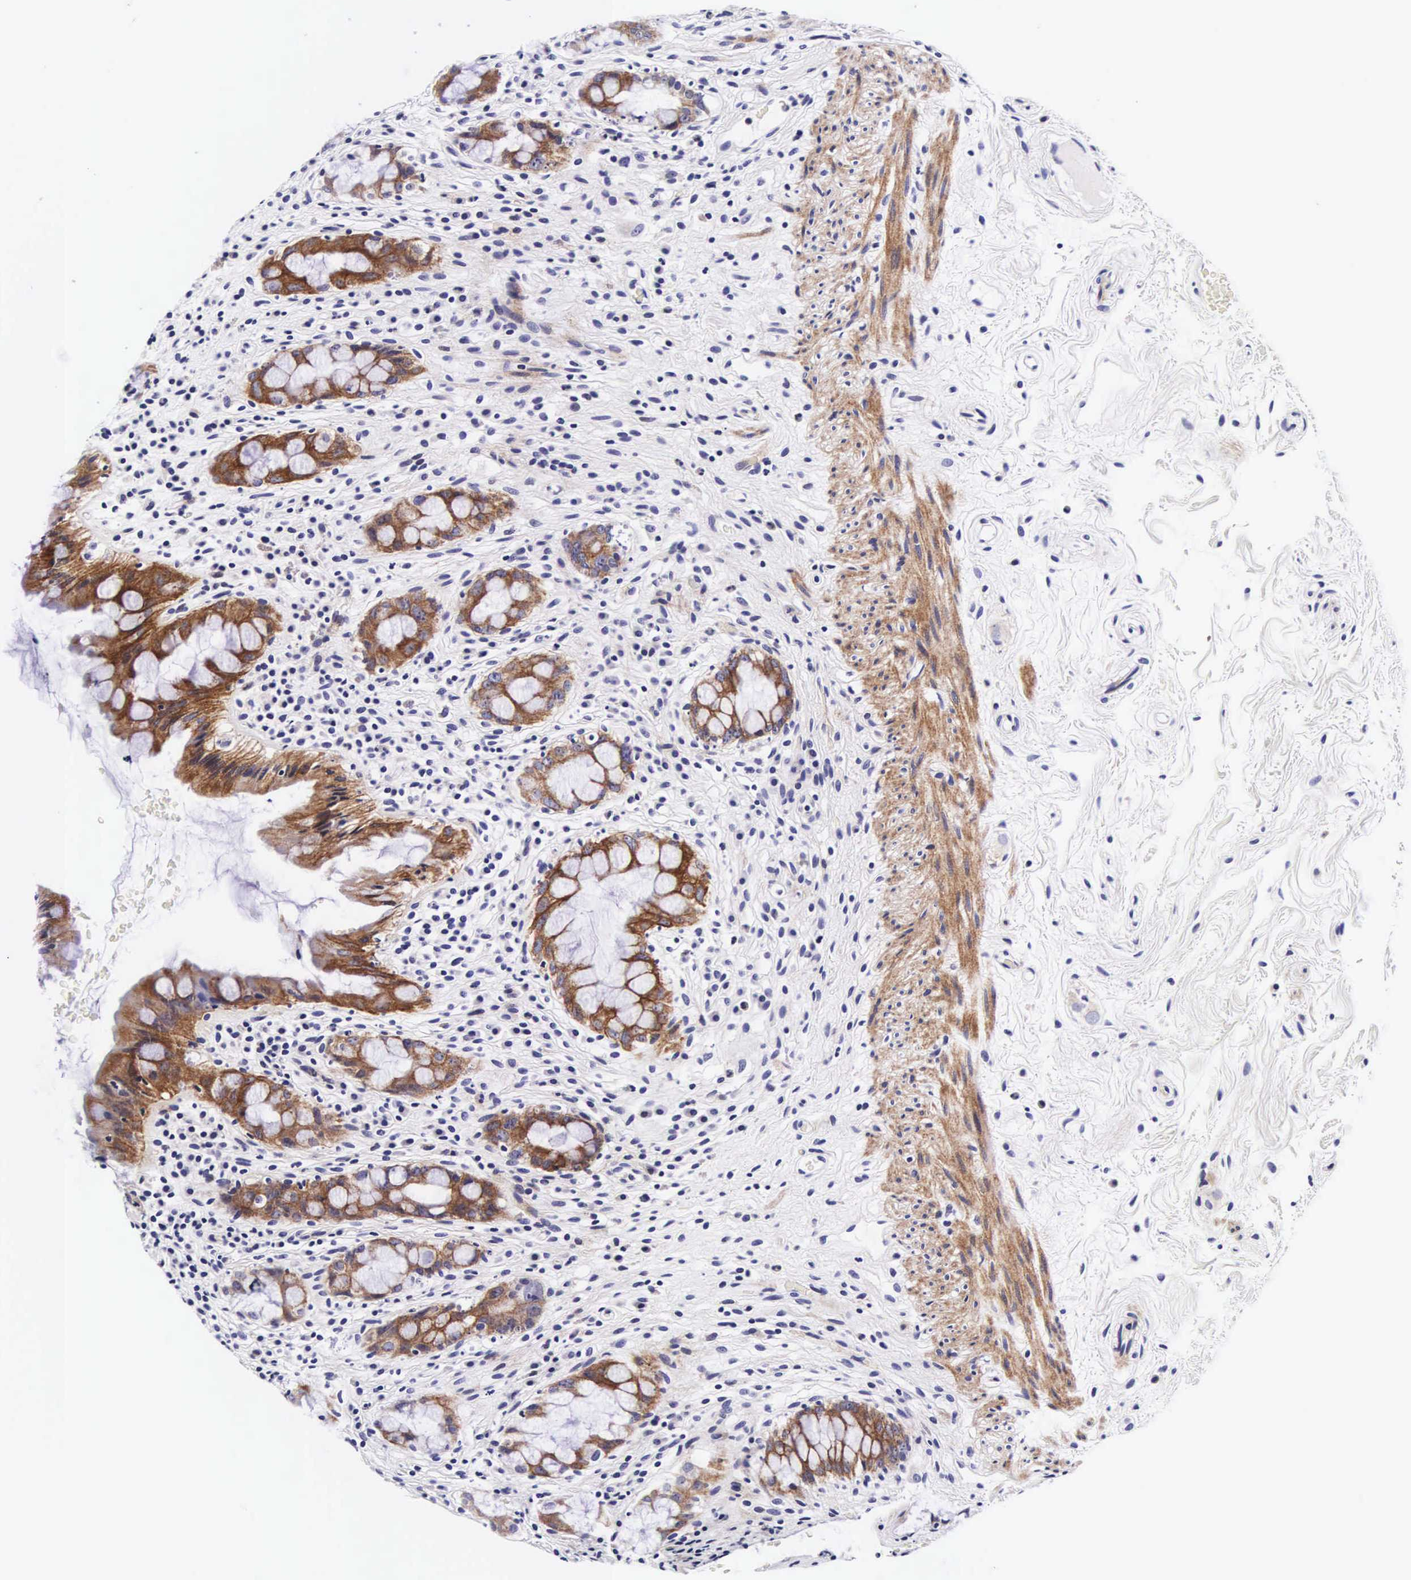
{"staining": {"intensity": "moderate", "quantity": ">75%", "location": "cytoplasmic/membranous"}, "tissue": "rectum", "cell_type": "Glandular cells", "image_type": "normal", "snomed": [{"axis": "morphology", "description": "Normal tissue, NOS"}, {"axis": "topography", "description": "Rectum"}], "caption": "IHC histopathology image of unremarkable human rectum stained for a protein (brown), which reveals medium levels of moderate cytoplasmic/membranous positivity in about >75% of glandular cells.", "gene": "UPRT", "patient": {"sex": "female", "age": 60}}